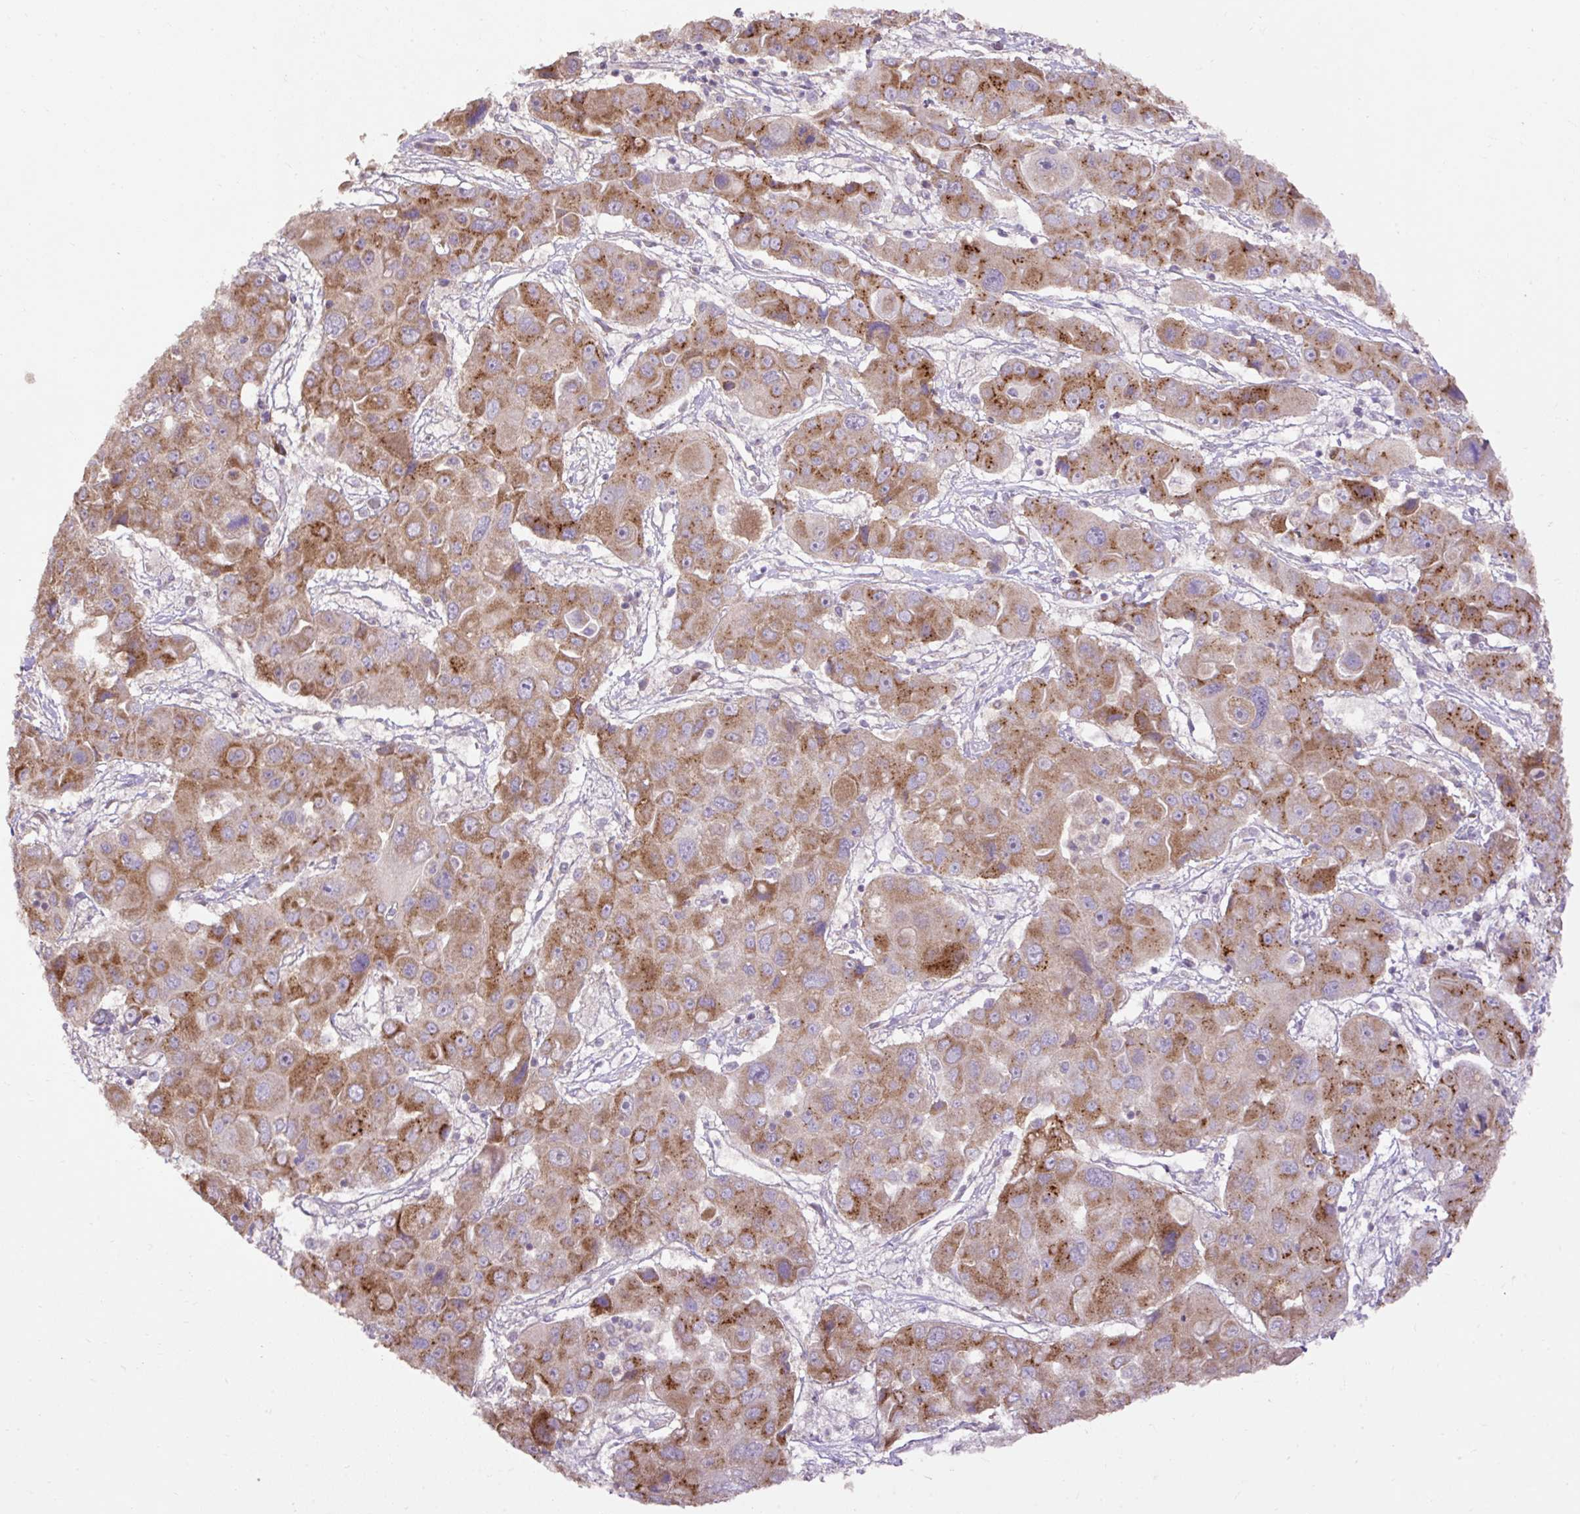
{"staining": {"intensity": "moderate", "quantity": ">75%", "location": "cytoplasmic/membranous"}, "tissue": "liver cancer", "cell_type": "Tumor cells", "image_type": "cancer", "snomed": [{"axis": "morphology", "description": "Cholangiocarcinoma"}, {"axis": "topography", "description": "Liver"}], "caption": "Tumor cells reveal moderate cytoplasmic/membranous positivity in about >75% of cells in liver cancer.", "gene": "ABR", "patient": {"sex": "male", "age": 67}}